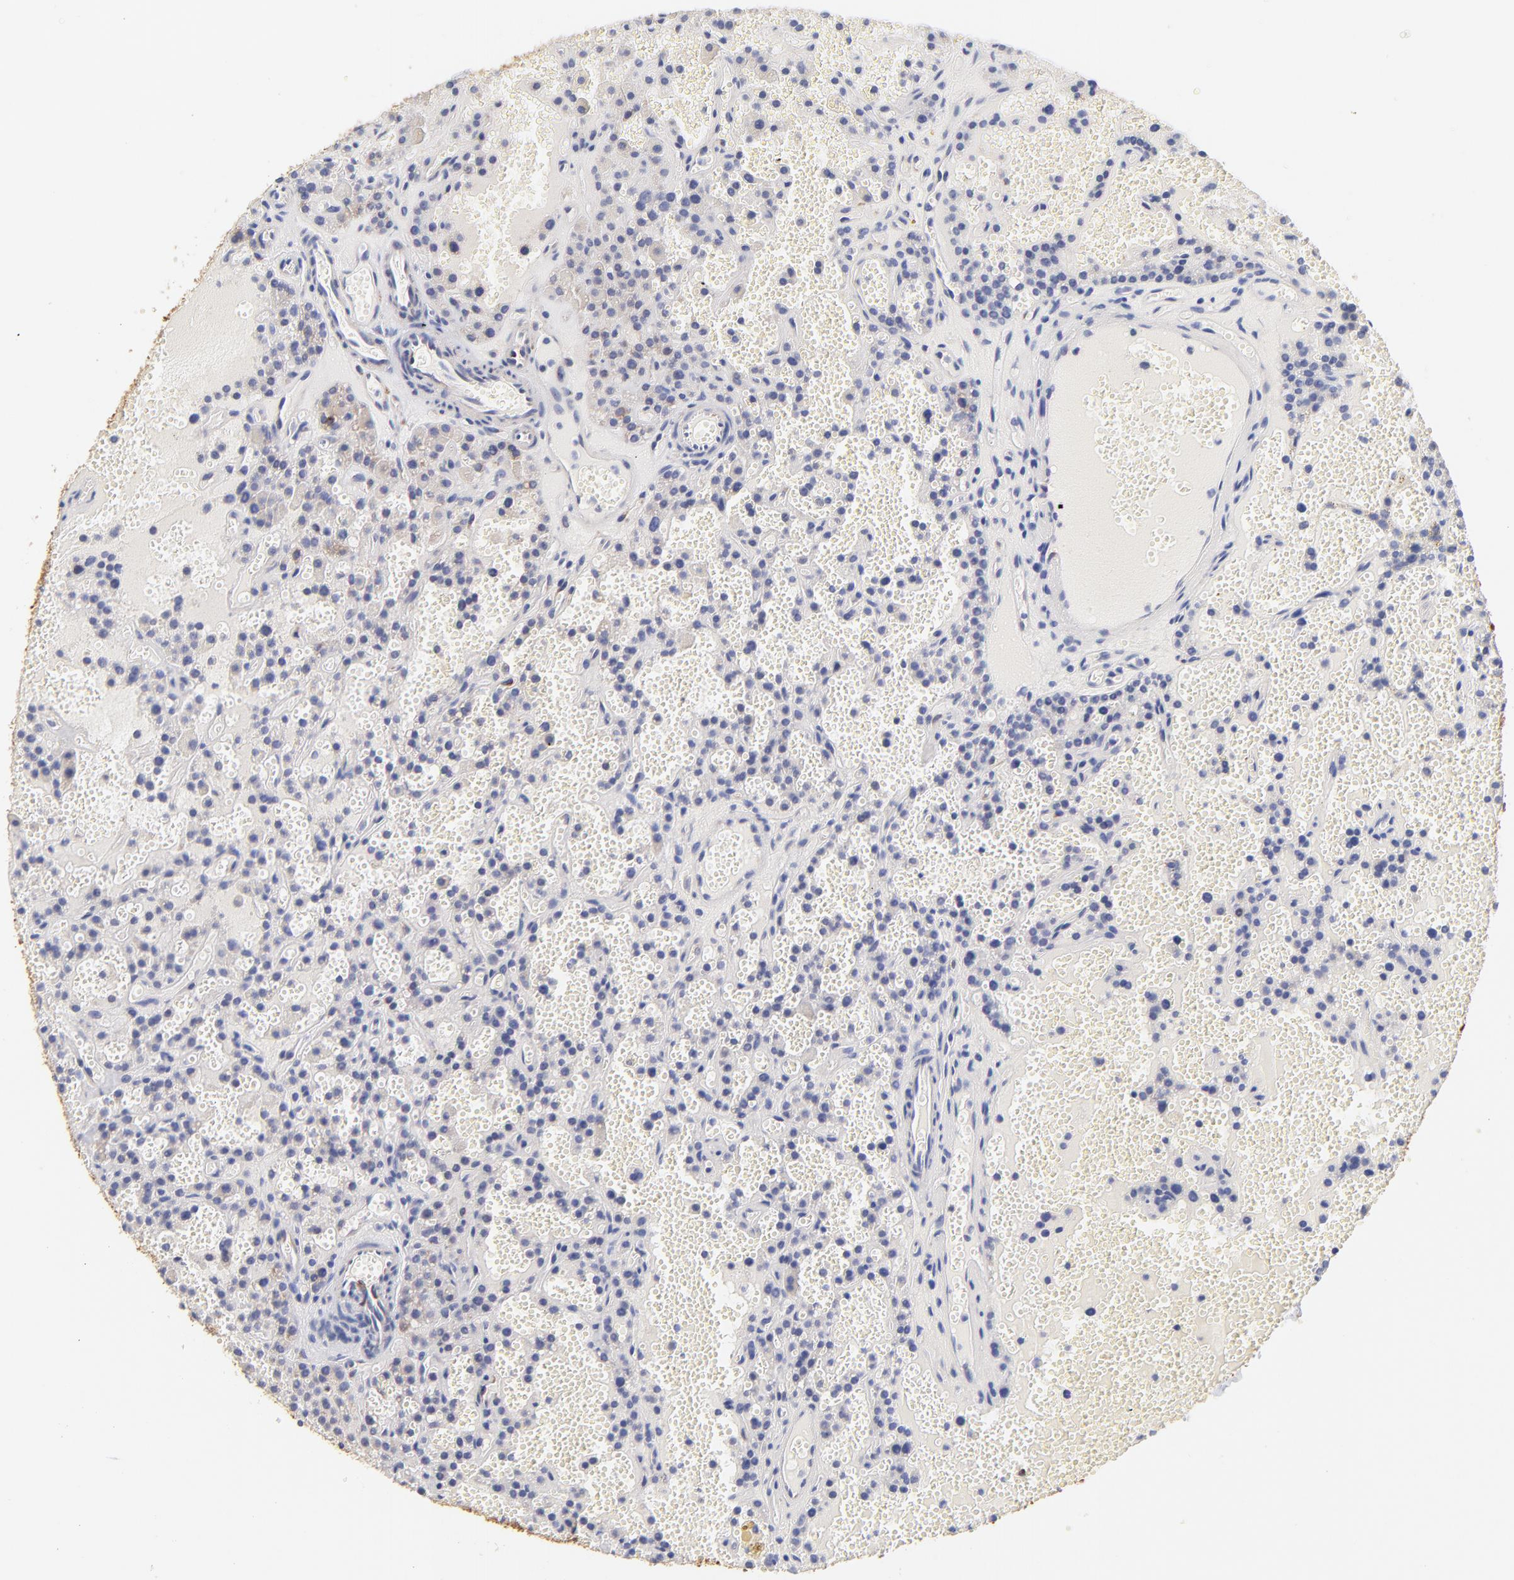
{"staining": {"intensity": "negative", "quantity": "none", "location": "none"}, "tissue": "parathyroid gland", "cell_type": "Glandular cells", "image_type": "normal", "snomed": [{"axis": "morphology", "description": "Normal tissue, NOS"}, {"axis": "topography", "description": "Parathyroid gland"}], "caption": "Protein analysis of unremarkable parathyroid gland reveals no significant staining in glandular cells.", "gene": "RPL27", "patient": {"sex": "male", "age": 25}}